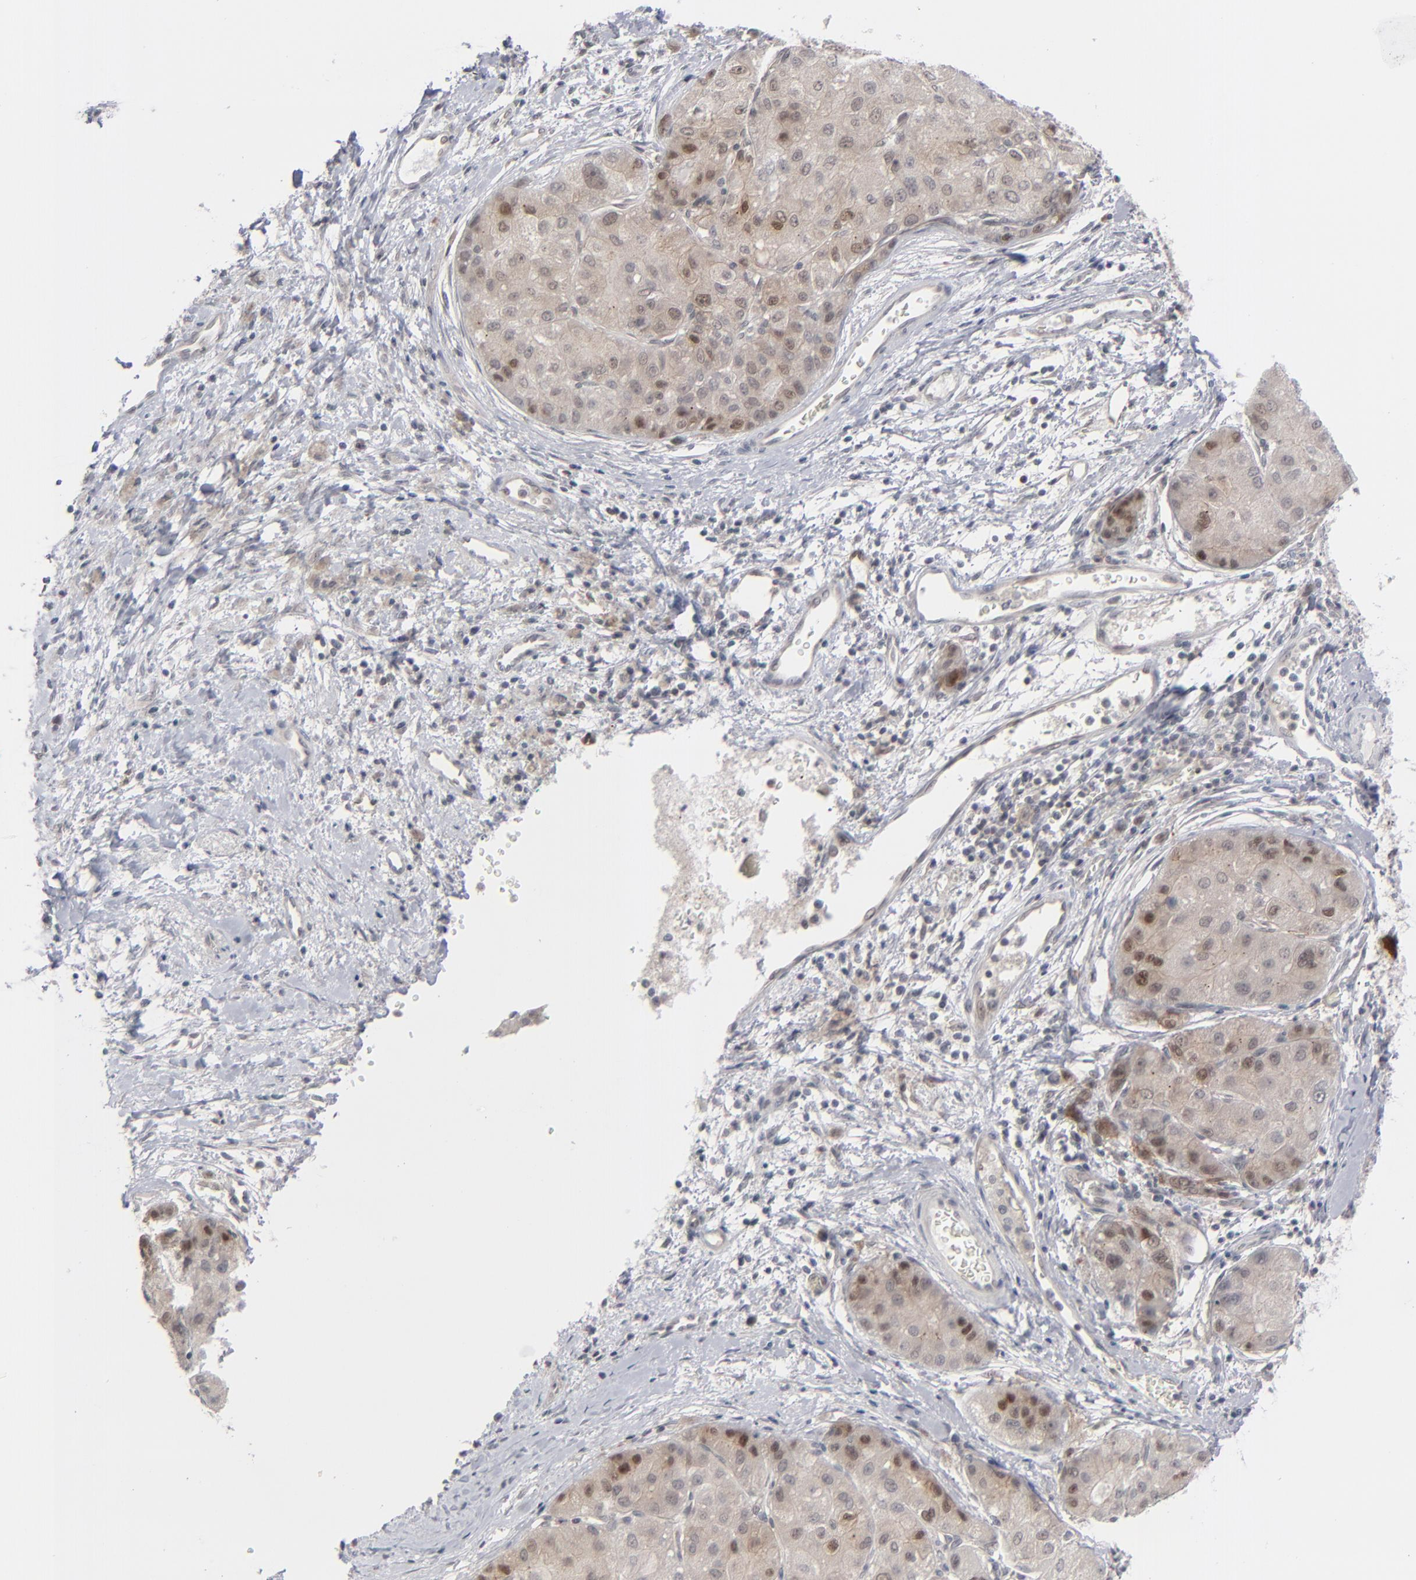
{"staining": {"intensity": "weak", "quantity": ">75%", "location": "cytoplasmic/membranous,nuclear"}, "tissue": "liver cancer", "cell_type": "Tumor cells", "image_type": "cancer", "snomed": [{"axis": "morphology", "description": "Carcinoma, Hepatocellular, NOS"}, {"axis": "topography", "description": "Liver"}], "caption": "Weak cytoplasmic/membranous and nuclear positivity is appreciated in approximately >75% of tumor cells in liver cancer.", "gene": "POF1B", "patient": {"sex": "male", "age": 80}}